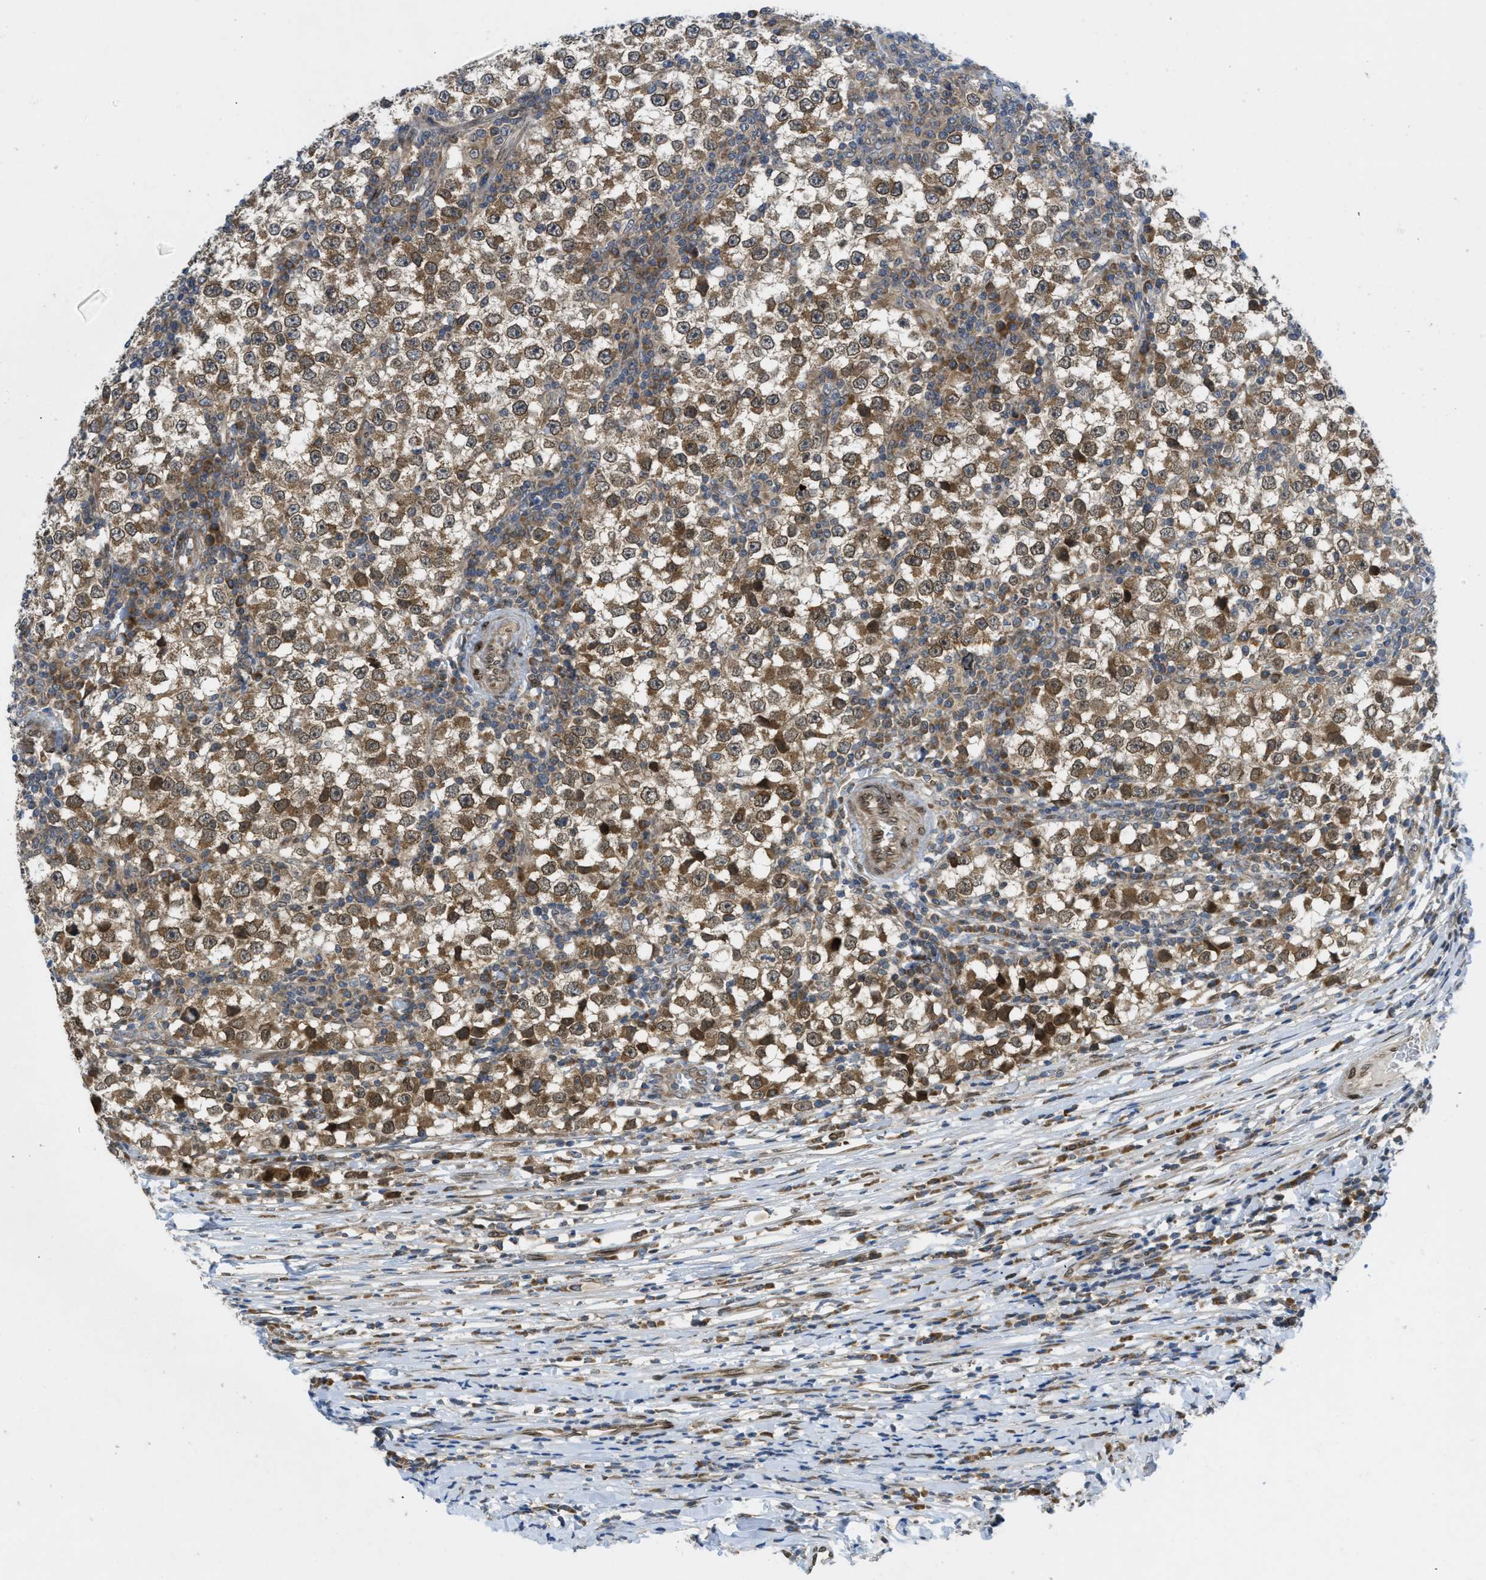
{"staining": {"intensity": "moderate", "quantity": ">75%", "location": "cytoplasmic/membranous,nuclear"}, "tissue": "testis cancer", "cell_type": "Tumor cells", "image_type": "cancer", "snomed": [{"axis": "morphology", "description": "Seminoma, NOS"}, {"axis": "topography", "description": "Testis"}], "caption": "Immunohistochemical staining of testis cancer (seminoma) displays moderate cytoplasmic/membranous and nuclear protein staining in about >75% of tumor cells. (Brightfield microscopy of DAB IHC at high magnification).", "gene": "EIF2AK3", "patient": {"sex": "male", "age": 65}}